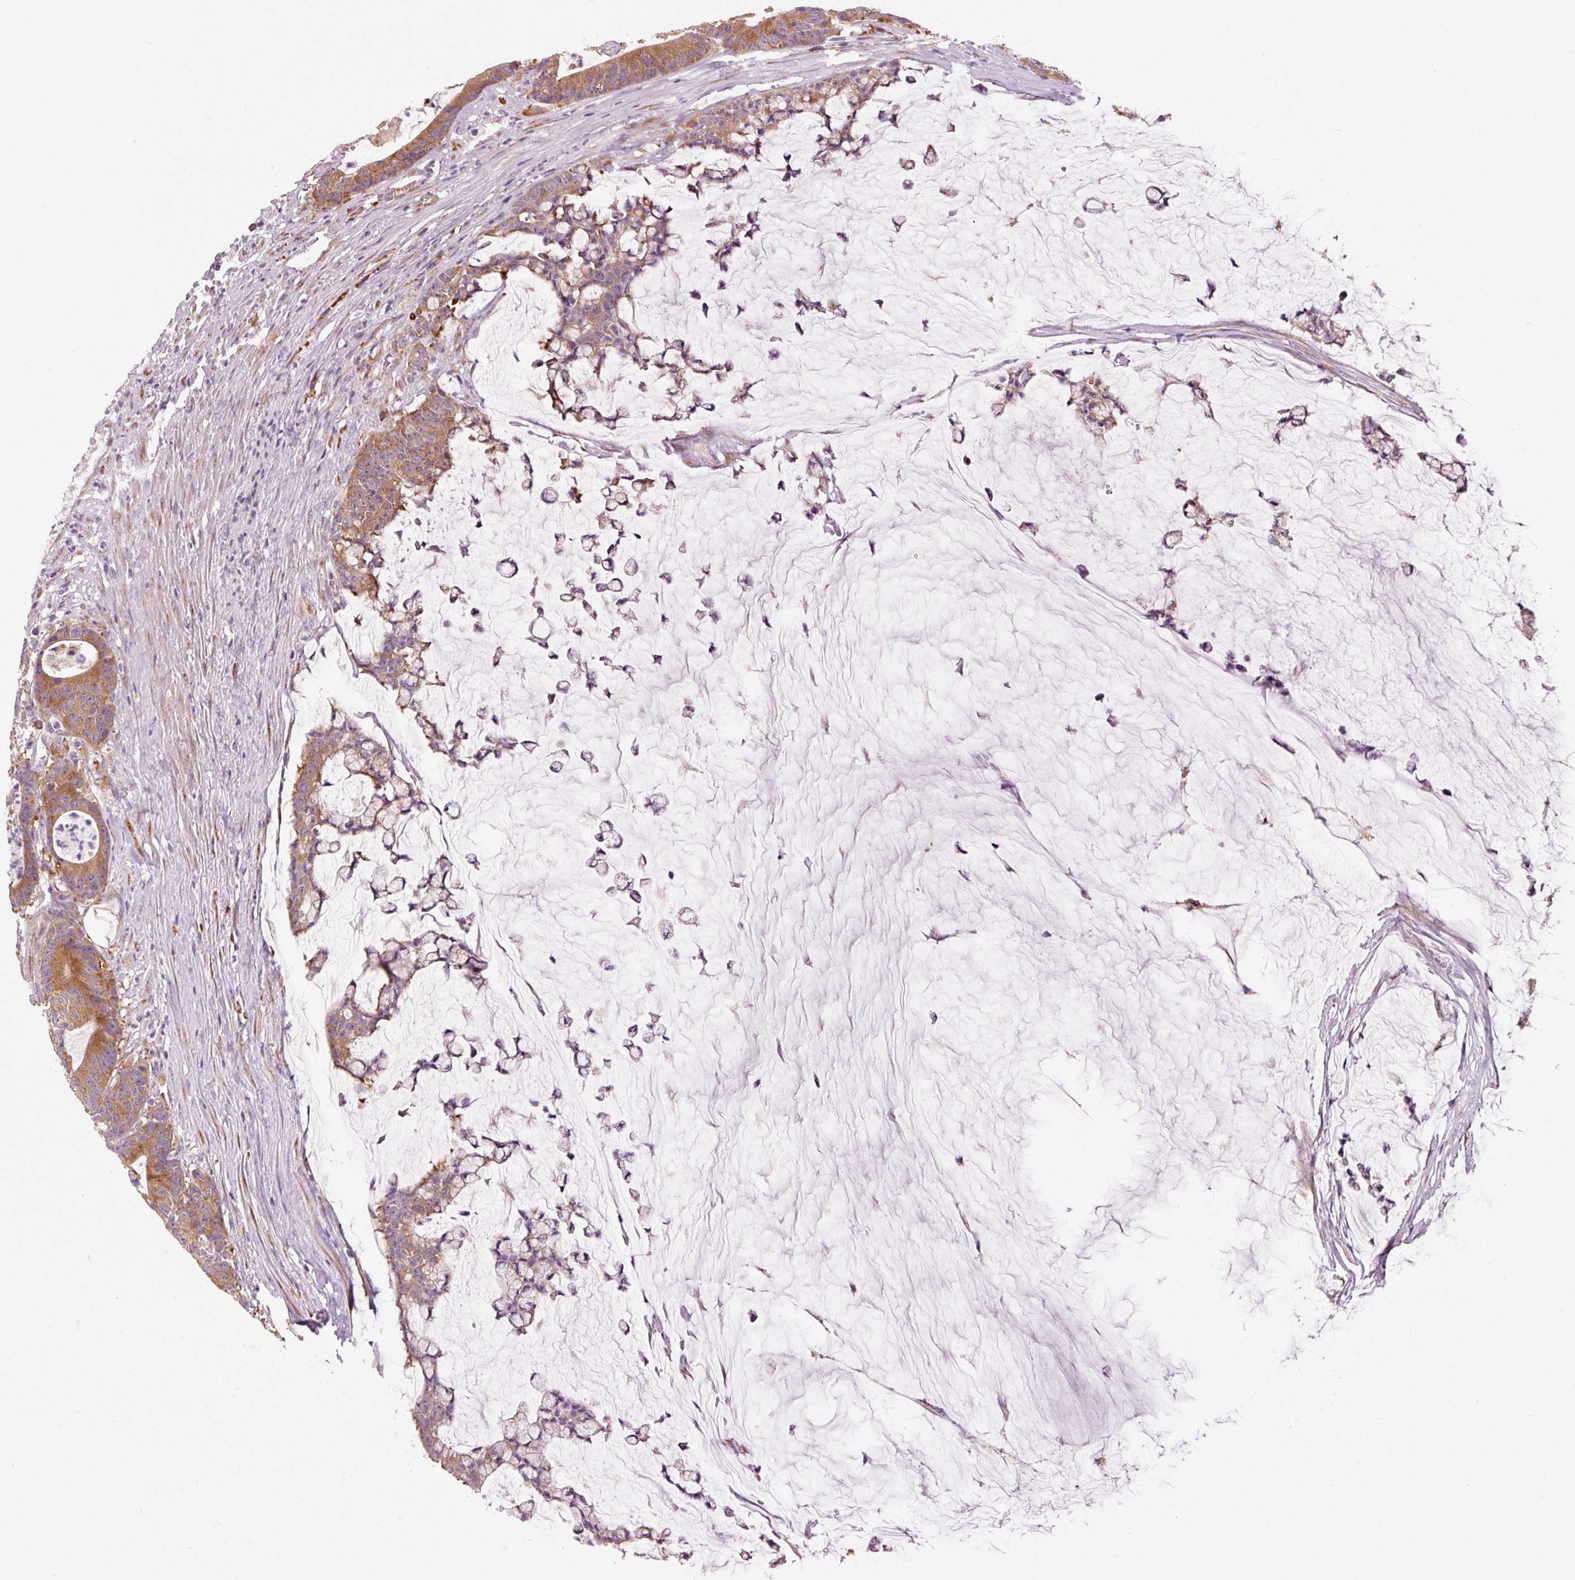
{"staining": {"intensity": "moderate", "quantity": ">75%", "location": "cytoplasmic/membranous"}, "tissue": "colorectal cancer", "cell_type": "Tumor cells", "image_type": "cancer", "snomed": [{"axis": "morphology", "description": "Adenocarcinoma, NOS"}, {"axis": "topography", "description": "Colon"}], "caption": "IHC histopathology image of human colorectal cancer (adenocarcinoma) stained for a protein (brown), which displays medium levels of moderate cytoplasmic/membranous positivity in about >75% of tumor cells.", "gene": "RPL10A", "patient": {"sex": "female", "age": 84}}